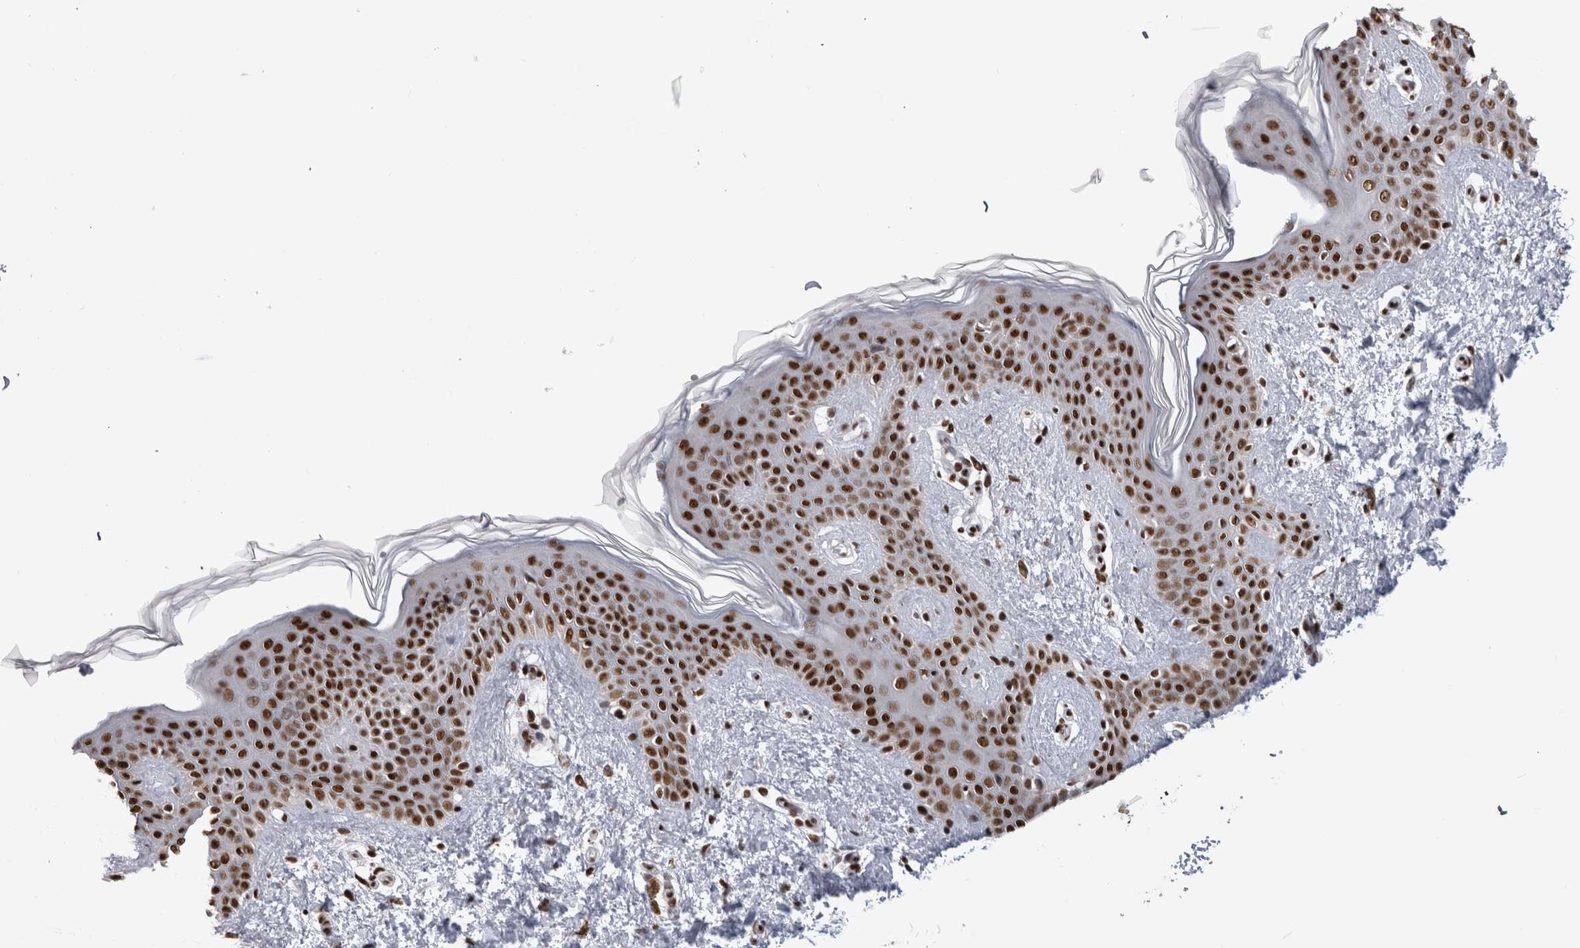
{"staining": {"intensity": "strong", "quantity": ">75%", "location": "nuclear"}, "tissue": "skin", "cell_type": "Fibroblasts", "image_type": "normal", "snomed": [{"axis": "morphology", "description": "Normal tissue, NOS"}, {"axis": "topography", "description": "Skin"}], "caption": "Protein expression analysis of unremarkable skin displays strong nuclear expression in about >75% of fibroblasts.", "gene": "ZSCAN2", "patient": {"sex": "female", "age": 46}}